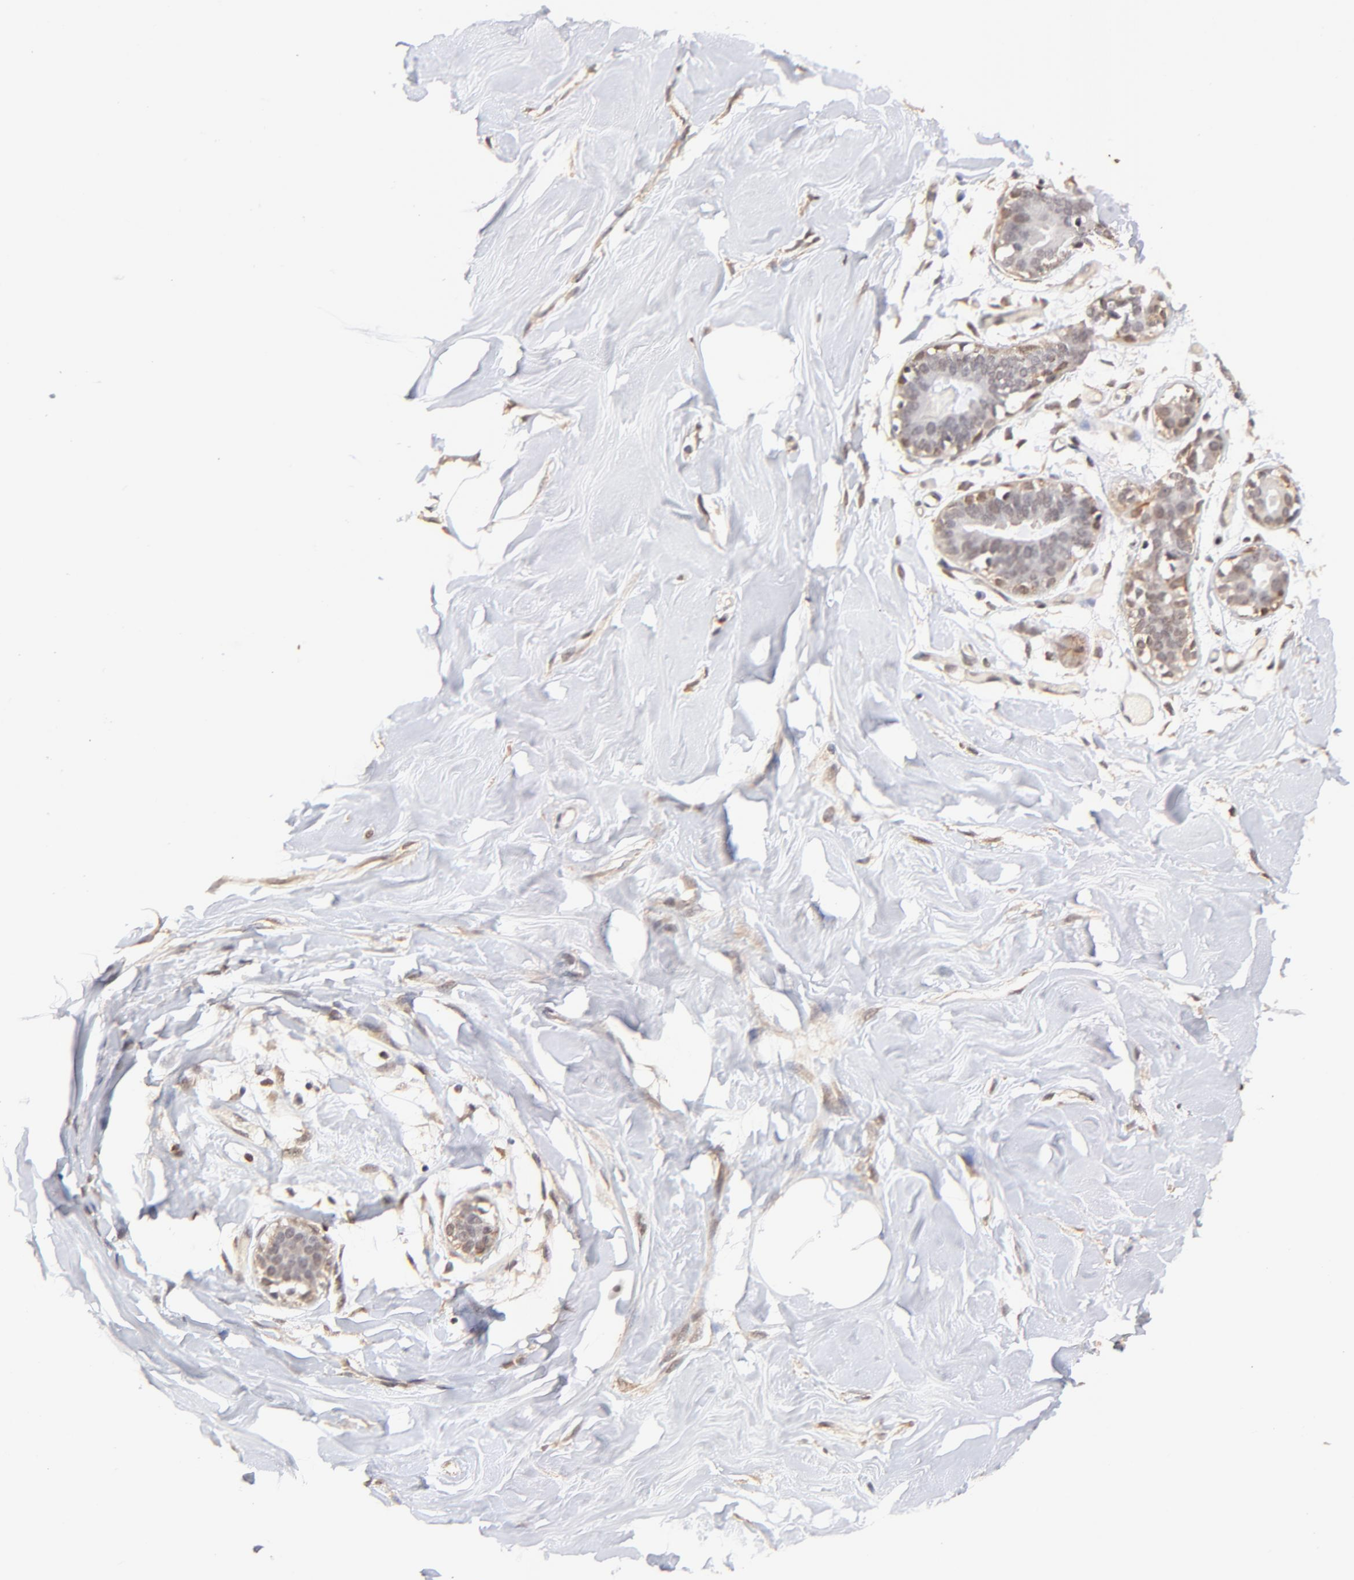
{"staining": {"intensity": "weak", "quantity": "25%-75%", "location": "nuclear"}, "tissue": "breast", "cell_type": "Adipocytes", "image_type": "normal", "snomed": [{"axis": "morphology", "description": "Normal tissue, NOS"}, {"axis": "topography", "description": "Breast"}, {"axis": "topography", "description": "Soft tissue"}], "caption": "Protein staining of normal breast displays weak nuclear expression in about 25%-75% of adipocytes.", "gene": "ZFP92", "patient": {"sex": "female", "age": 25}}